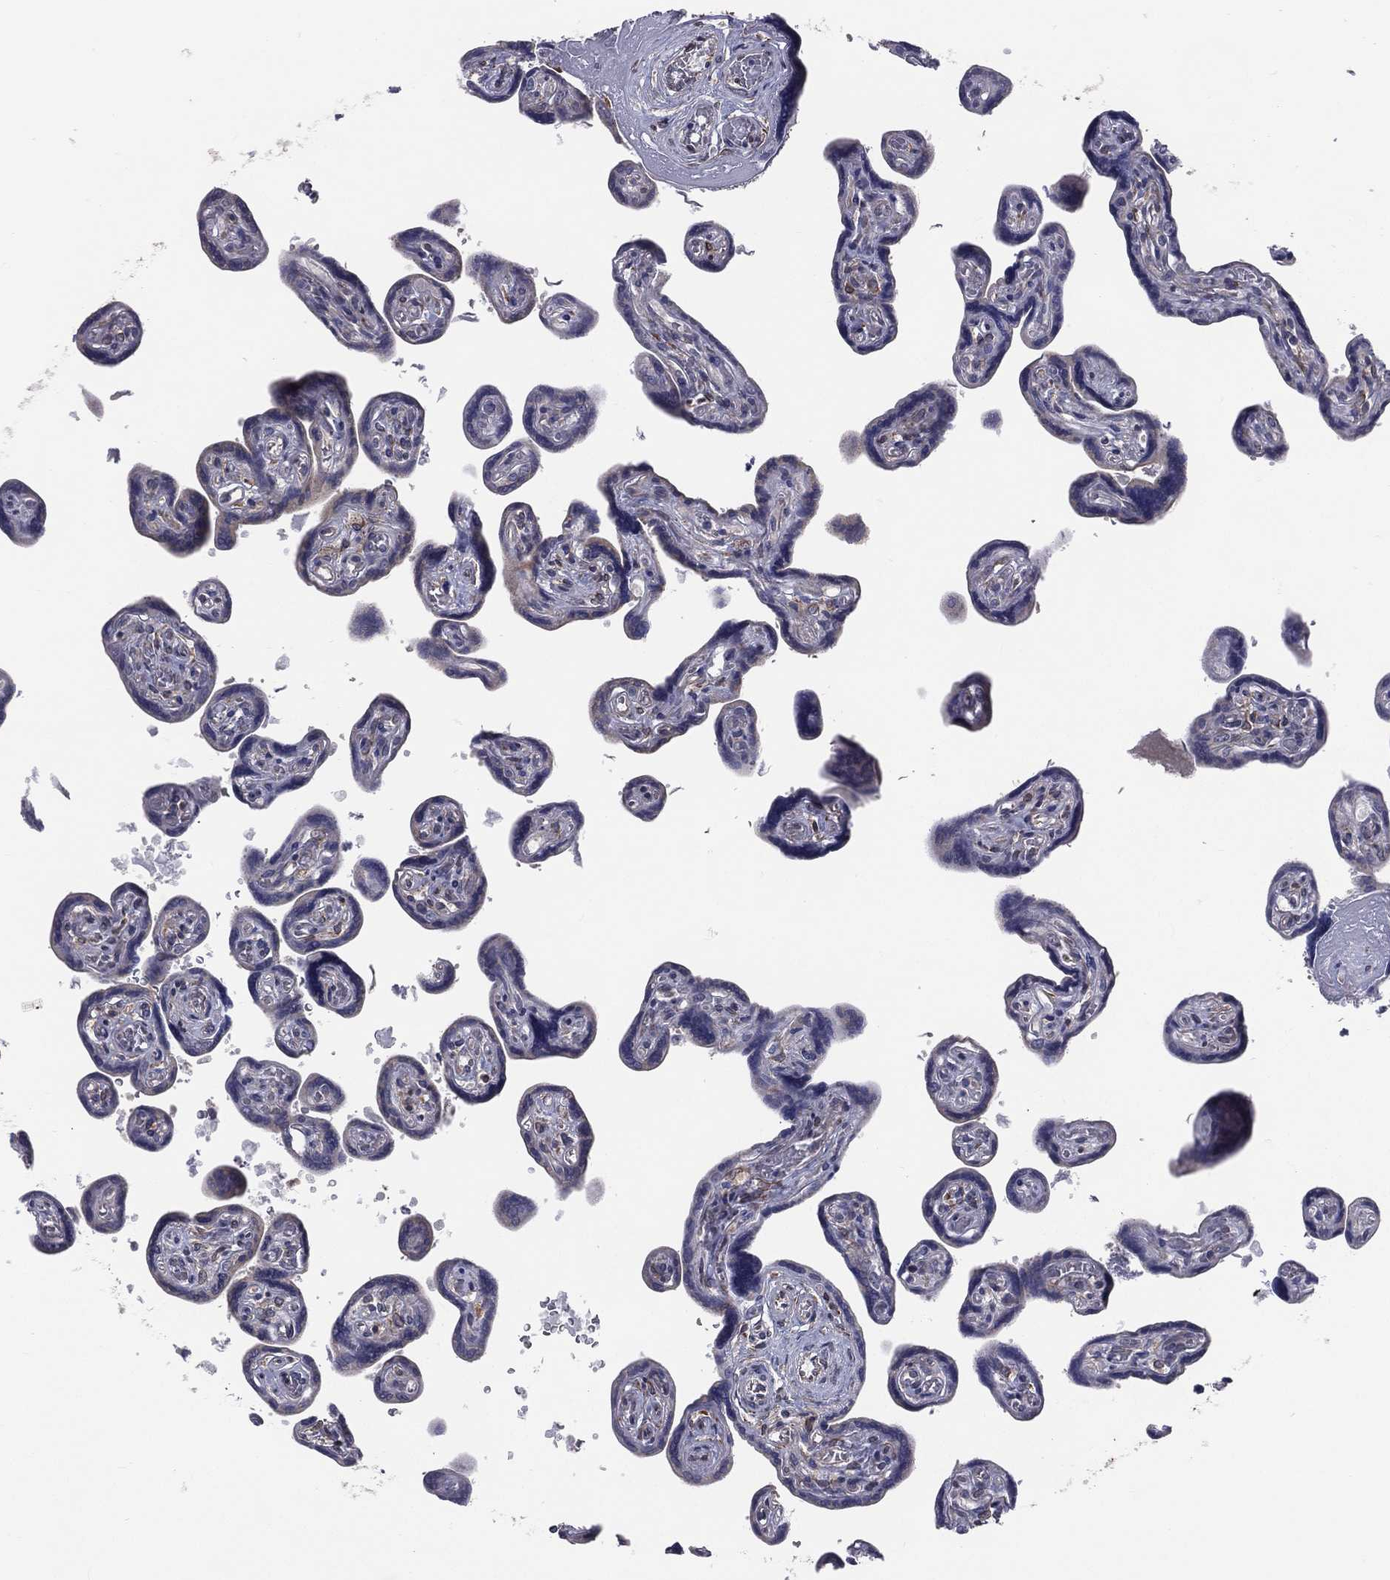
{"staining": {"intensity": "moderate", "quantity": ">75%", "location": "cytoplasmic/membranous"}, "tissue": "placenta", "cell_type": "Decidual cells", "image_type": "normal", "snomed": [{"axis": "morphology", "description": "Normal tissue, NOS"}, {"axis": "topography", "description": "Placenta"}], "caption": "Placenta stained with a brown dye shows moderate cytoplasmic/membranous positive staining in approximately >75% of decidual cells.", "gene": "PGRMC1", "patient": {"sex": "female", "age": 32}}